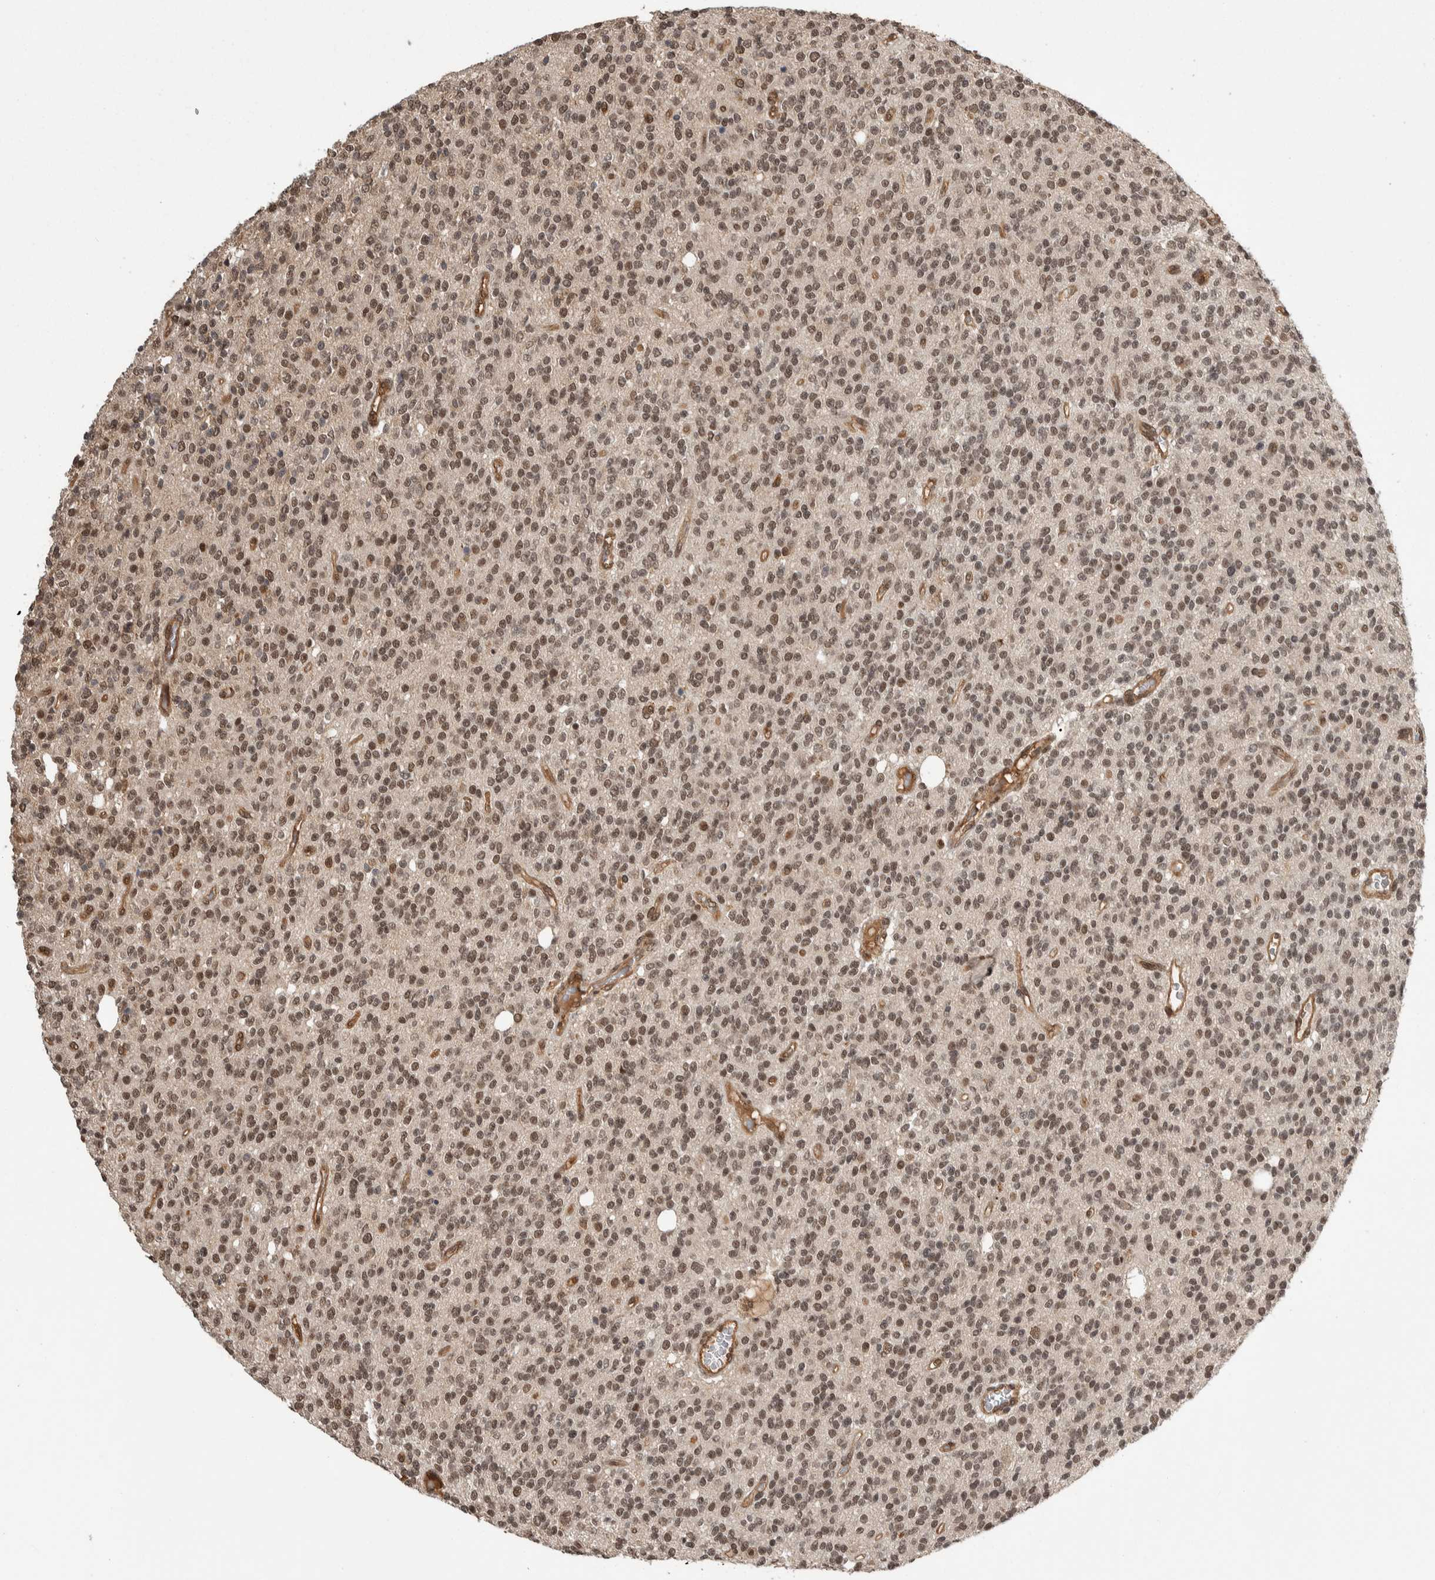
{"staining": {"intensity": "weak", "quantity": ">75%", "location": "nuclear"}, "tissue": "glioma", "cell_type": "Tumor cells", "image_type": "cancer", "snomed": [{"axis": "morphology", "description": "Glioma, malignant, High grade"}, {"axis": "topography", "description": "Brain"}], "caption": "This image reveals high-grade glioma (malignant) stained with immunohistochemistry to label a protein in brown. The nuclear of tumor cells show weak positivity for the protein. Nuclei are counter-stained blue.", "gene": "ZNF592", "patient": {"sex": "male", "age": 34}}